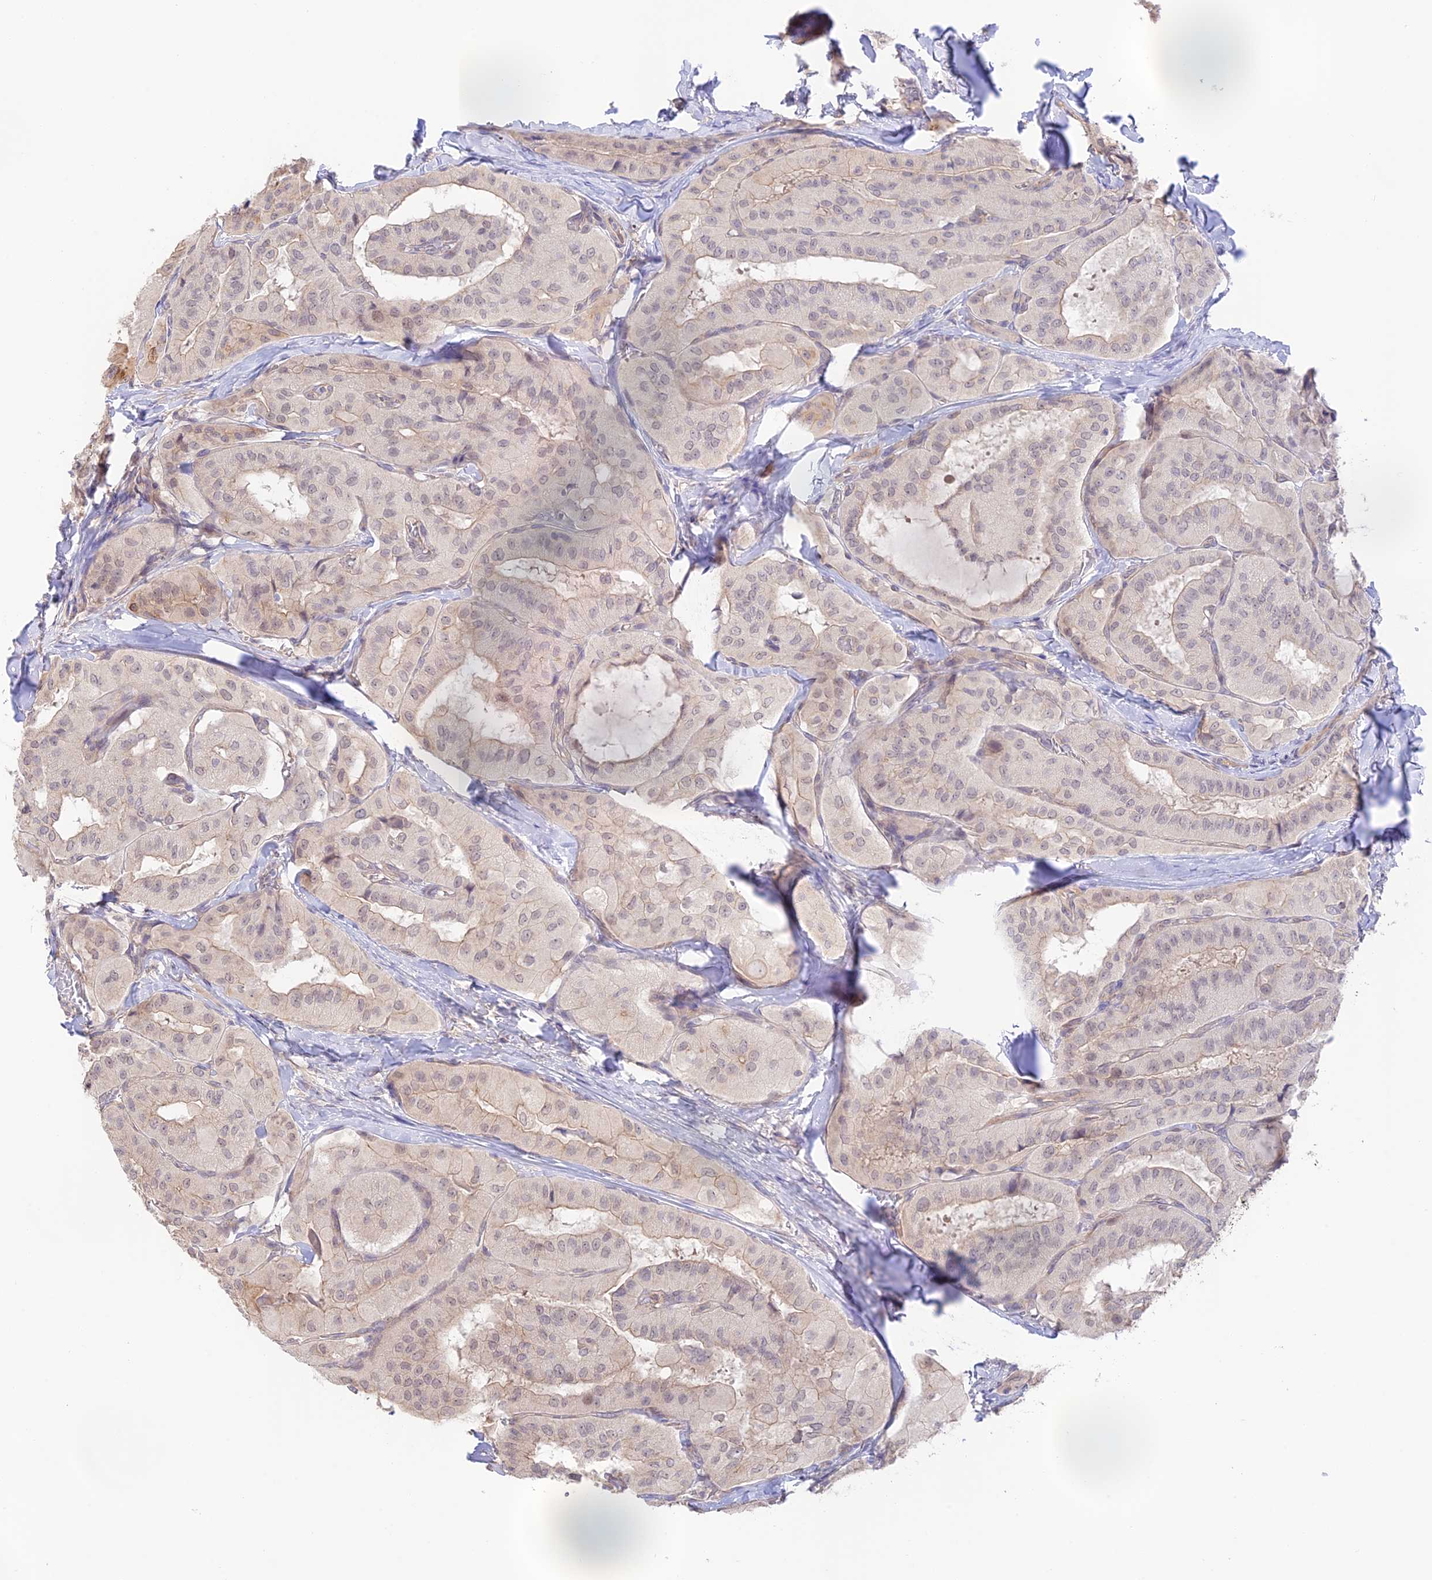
{"staining": {"intensity": "weak", "quantity": "<25%", "location": "cytoplasmic/membranous"}, "tissue": "thyroid cancer", "cell_type": "Tumor cells", "image_type": "cancer", "snomed": [{"axis": "morphology", "description": "Normal tissue, NOS"}, {"axis": "morphology", "description": "Papillary adenocarcinoma, NOS"}, {"axis": "topography", "description": "Thyroid gland"}], "caption": "There is no significant staining in tumor cells of thyroid papillary adenocarcinoma. (DAB (3,3'-diaminobenzidine) IHC with hematoxylin counter stain).", "gene": "CAMSAP3", "patient": {"sex": "female", "age": 59}}